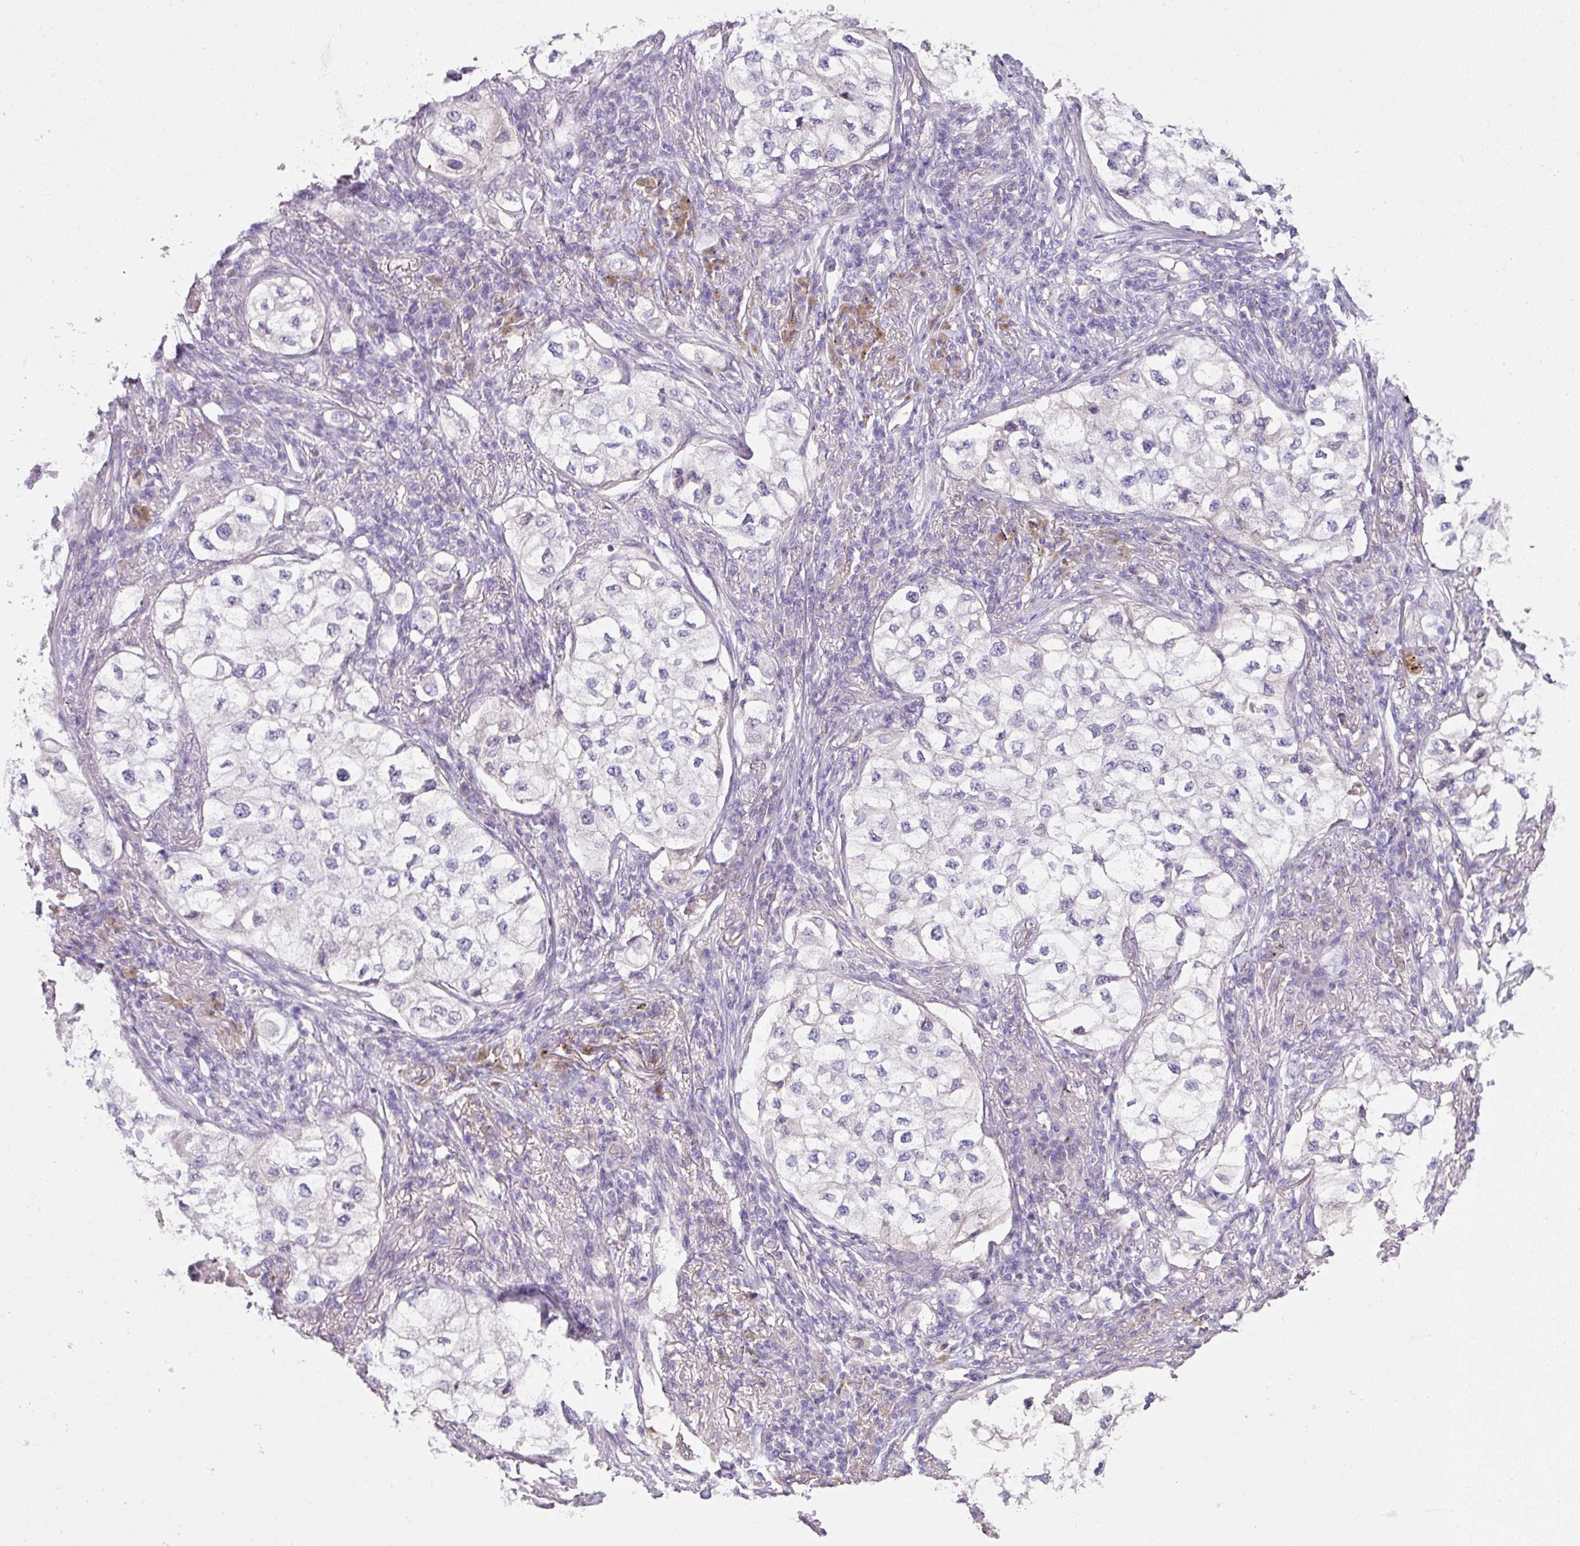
{"staining": {"intensity": "negative", "quantity": "none", "location": "none"}, "tissue": "lung cancer", "cell_type": "Tumor cells", "image_type": "cancer", "snomed": [{"axis": "morphology", "description": "Adenocarcinoma, NOS"}, {"axis": "topography", "description": "Lung"}], "caption": "A high-resolution image shows IHC staining of lung cancer, which displays no significant expression in tumor cells.", "gene": "OR6C6", "patient": {"sex": "male", "age": 63}}